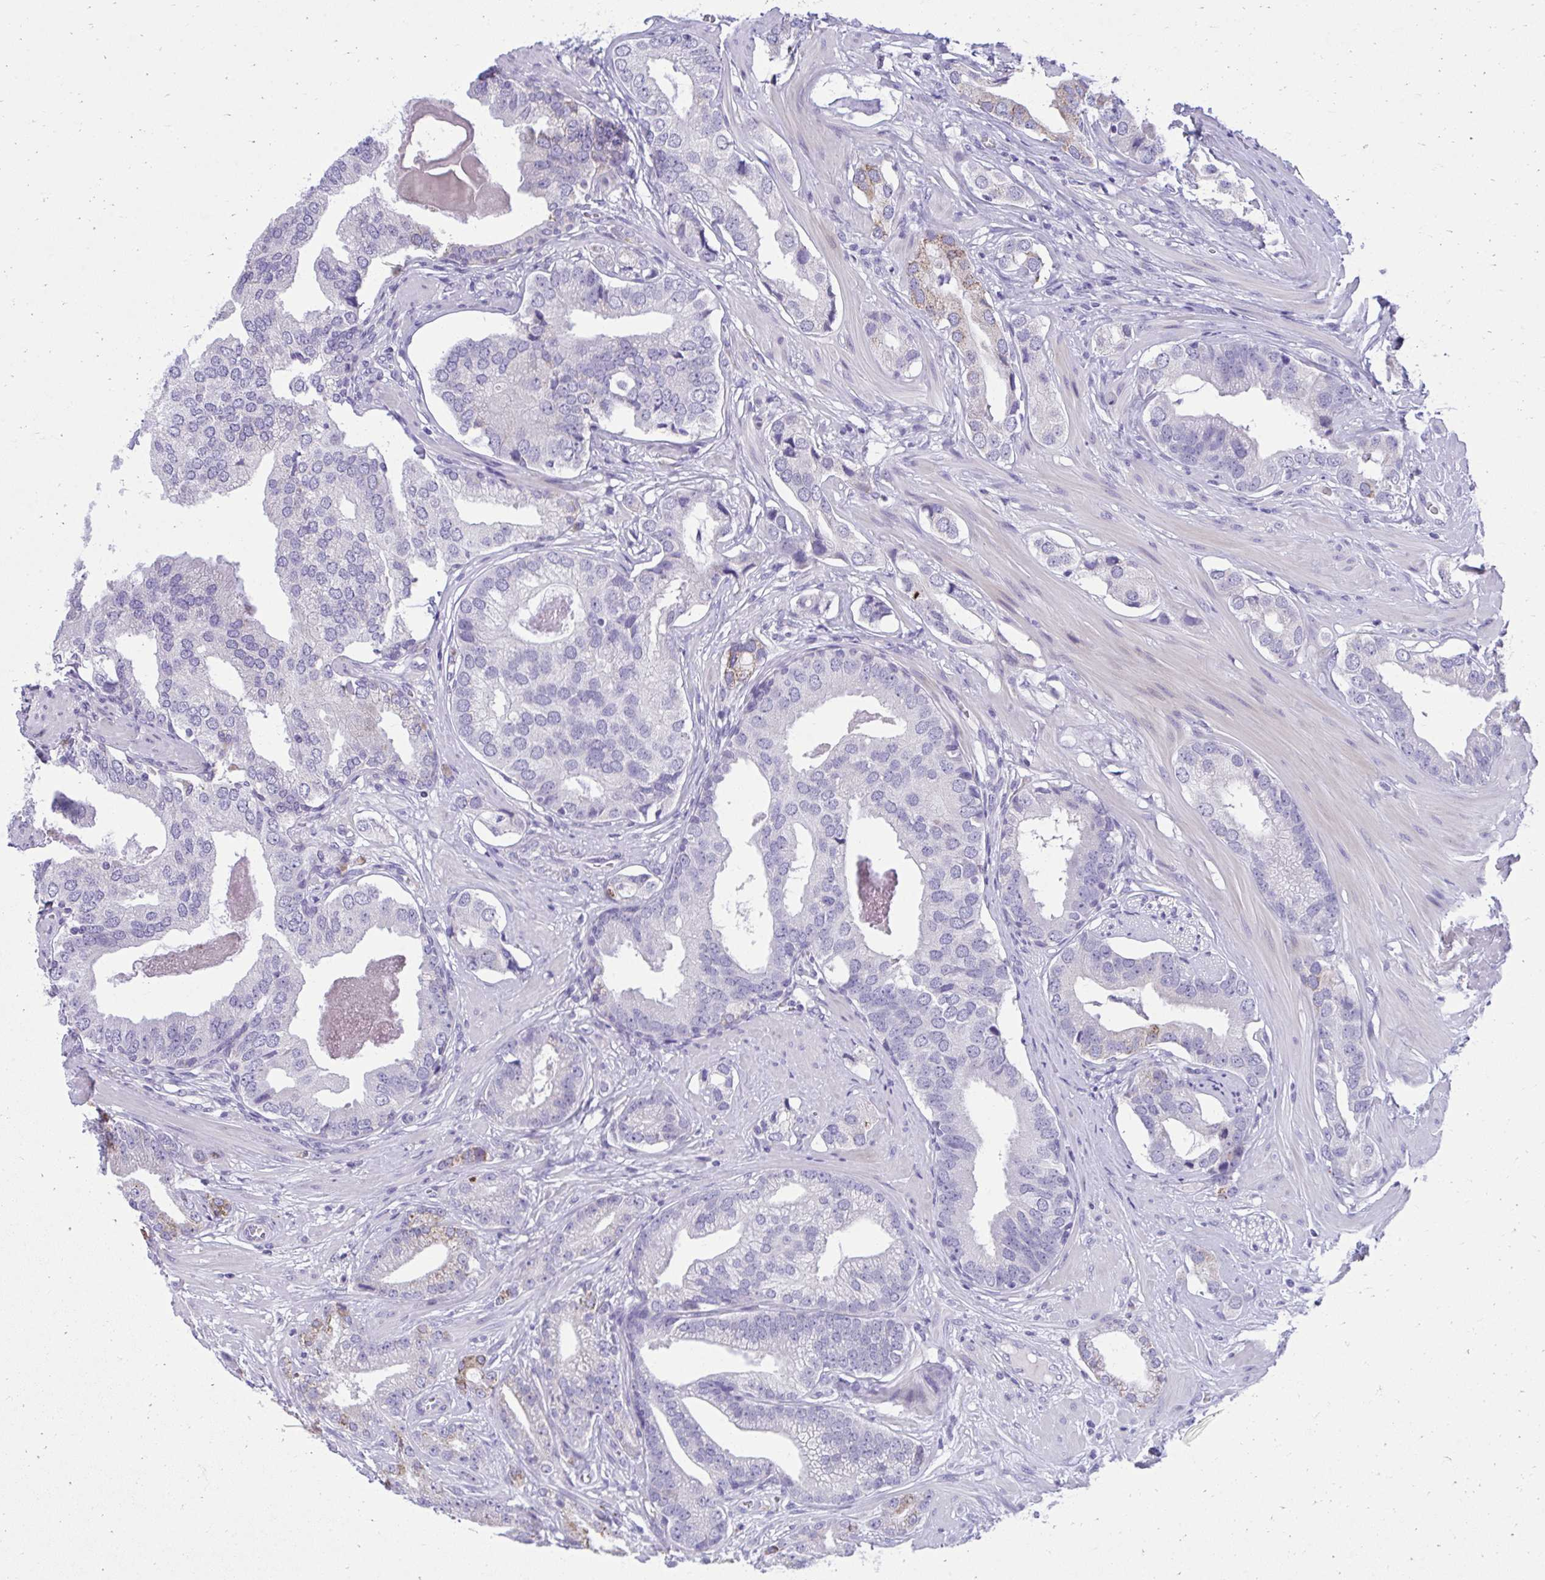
{"staining": {"intensity": "weak", "quantity": "<25%", "location": "cytoplasmic/membranous"}, "tissue": "prostate cancer", "cell_type": "Tumor cells", "image_type": "cancer", "snomed": [{"axis": "morphology", "description": "Adenocarcinoma, Low grade"}, {"axis": "topography", "description": "Prostate"}], "caption": "Protein analysis of prostate cancer (adenocarcinoma (low-grade)) exhibits no significant staining in tumor cells.", "gene": "AIG1", "patient": {"sex": "male", "age": 61}}